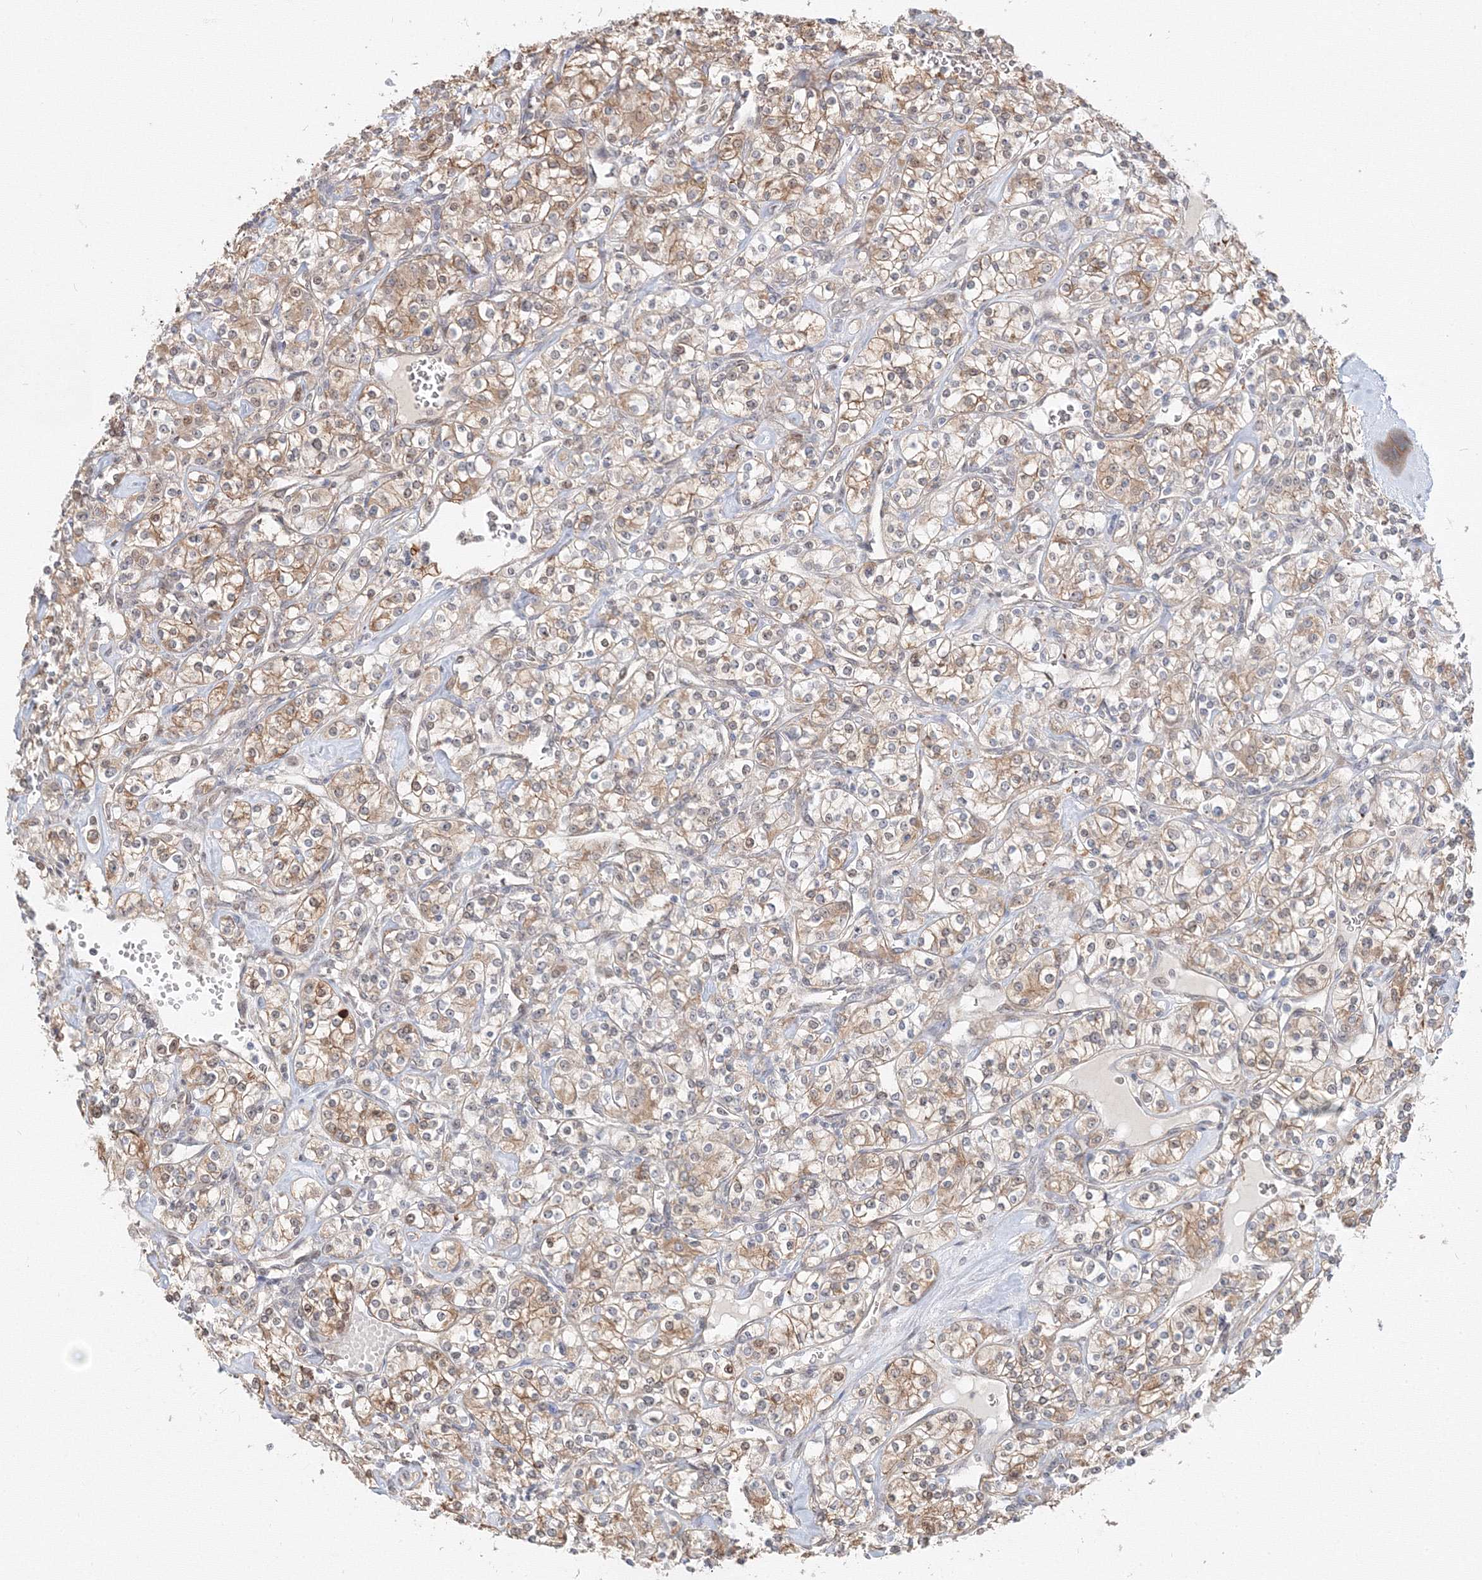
{"staining": {"intensity": "moderate", "quantity": ">75%", "location": "cytoplasmic/membranous"}, "tissue": "renal cancer", "cell_type": "Tumor cells", "image_type": "cancer", "snomed": [{"axis": "morphology", "description": "Adenocarcinoma, NOS"}, {"axis": "topography", "description": "Kidney"}], "caption": "This is an image of immunohistochemistry staining of renal adenocarcinoma, which shows moderate positivity in the cytoplasmic/membranous of tumor cells.", "gene": "ARHGAP21", "patient": {"sex": "male", "age": 77}}